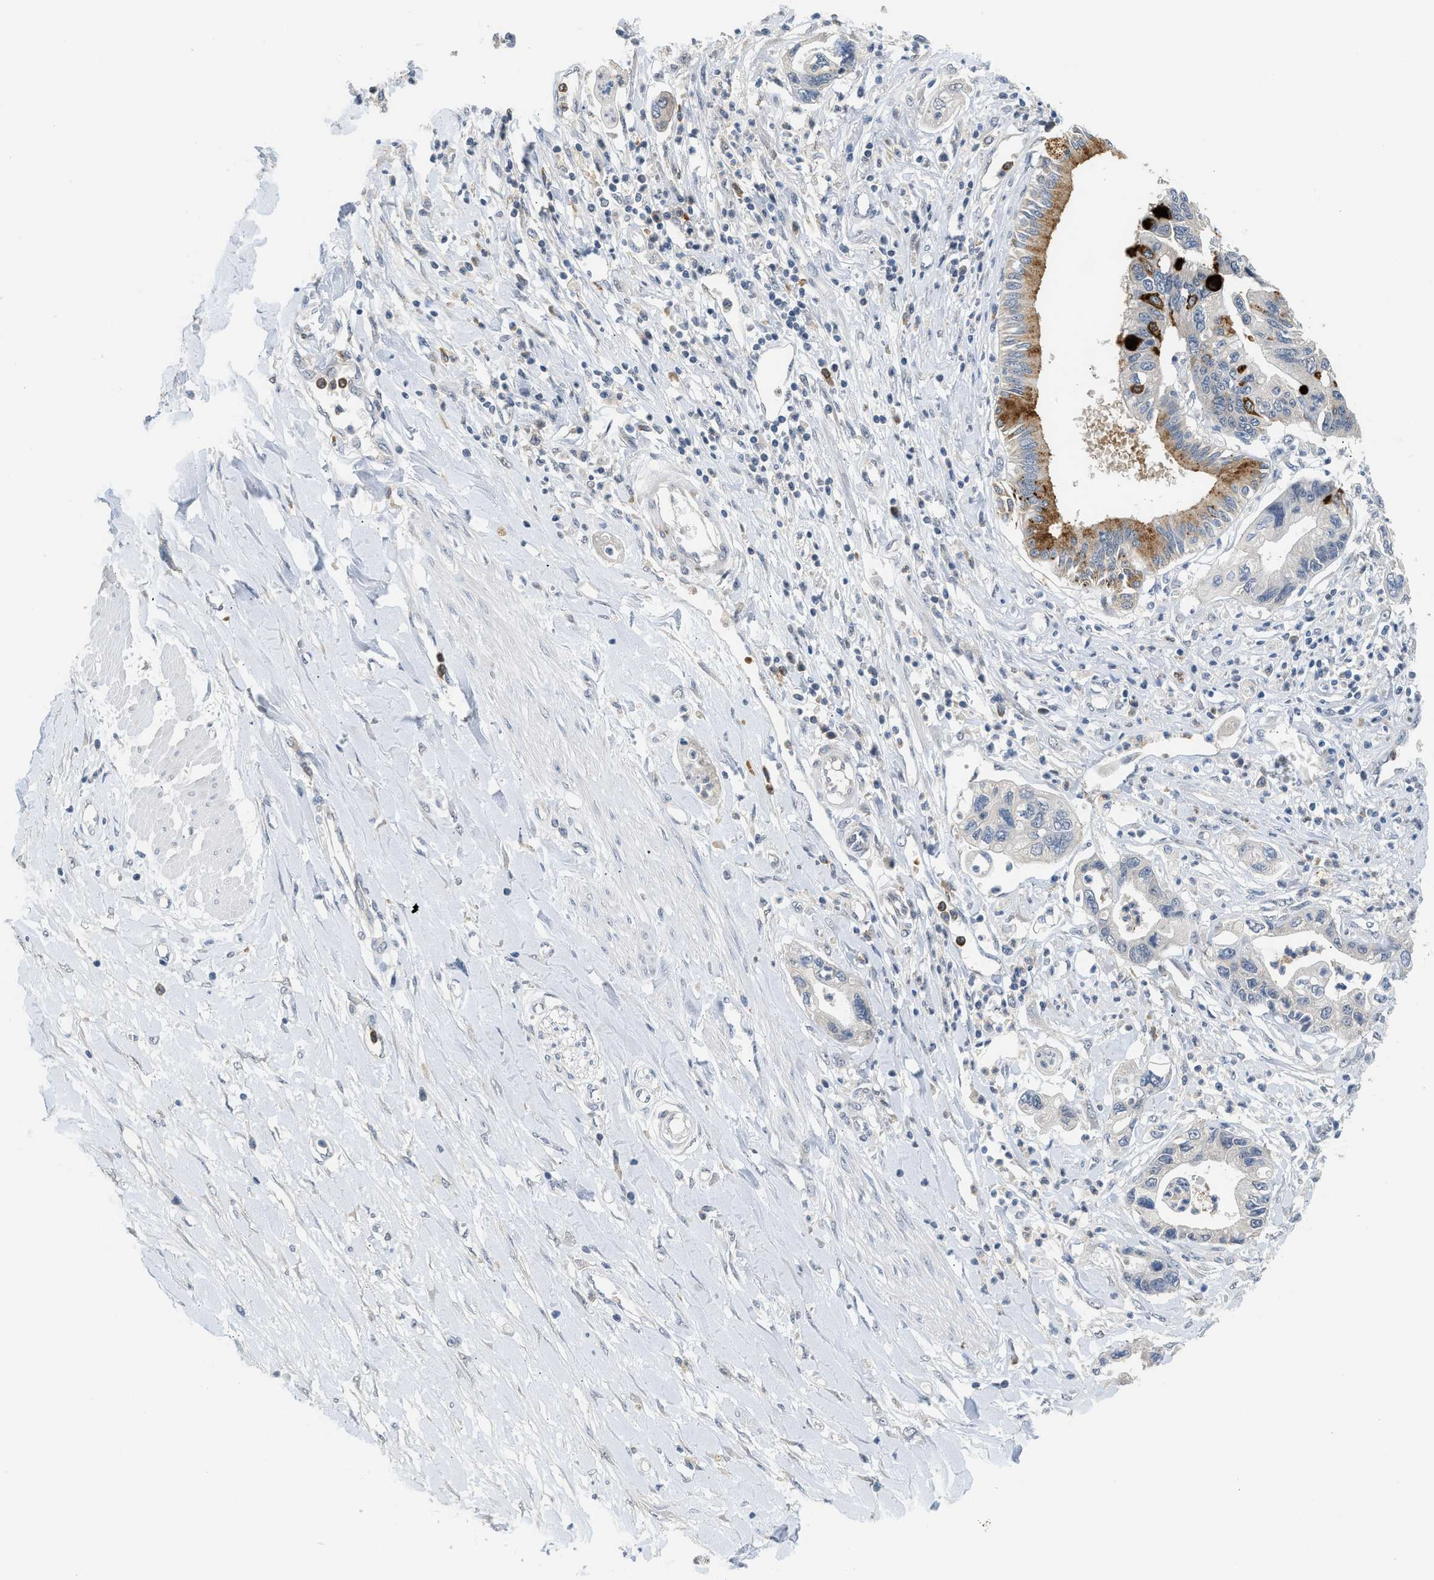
{"staining": {"intensity": "moderate", "quantity": "<25%", "location": "cytoplasmic/membranous"}, "tissue": "pancreatic cancer", "cell_type": "Tumor cells", "image_type": "cancer", "snomed": [{"axis": "morphology", "description": "Adenocarcinoma, NOS"}, {"axis": "topography", "description": "Pancreas"}], "caption": "IHC (DAB (3,3'-diaminobenzidine)) staining of human pancreatic cancer (adenocarcinoma) demonstrates moderate cytoplasmic/membranous protein staining in approximately <25% of tumor cells.", "gene": "RHBDF2", "patient": {"sex": "male", "age": 56}}